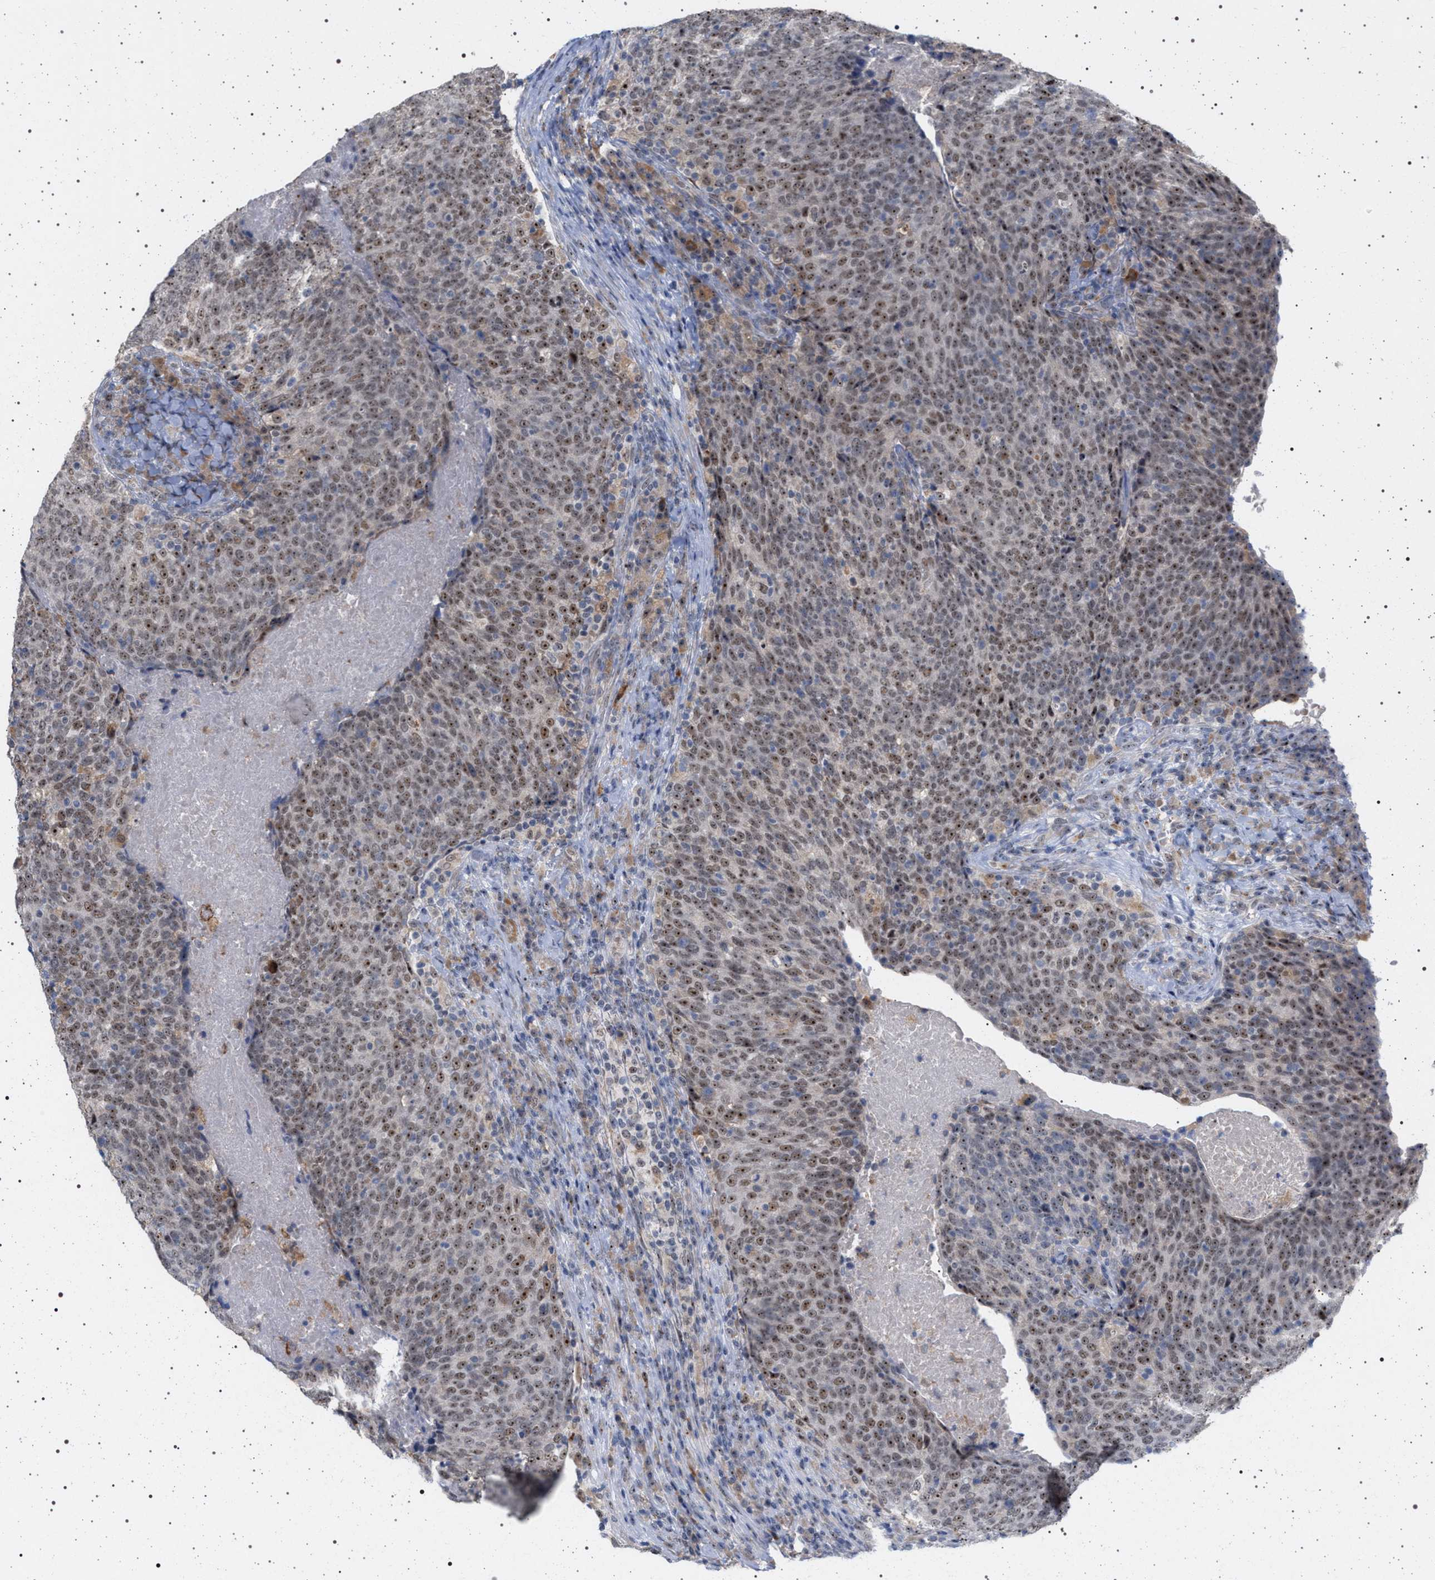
{"staining": {"intensity": "moderate", "quantity": ">75%", "location": "nuclear"}, "tissue": "head and neck cancer", "cell_type": "Tumor cells", "image_type": "cancer", "snomed": [{"axis": "morphology", "description": "Squamous cell carcinoma, NOS"}, {"axis": "morphology", "description": "Squamous cell carcinoma, metastatic, NOS"}, {"axis": "topography", "description": "Lymph node"}, {"axis": "topography", "description": "Head-Neck"}], "caption": "Immunohistochemistry photomicrograph of human head and neck squamous cell carcinoma stained for a protein (brown), which exhibits medium levels of moderate nuclear expression in approximately >75% of tumor cells.", "gene": "ELAC2", "patient": {"sex": "male", "age": 62}}